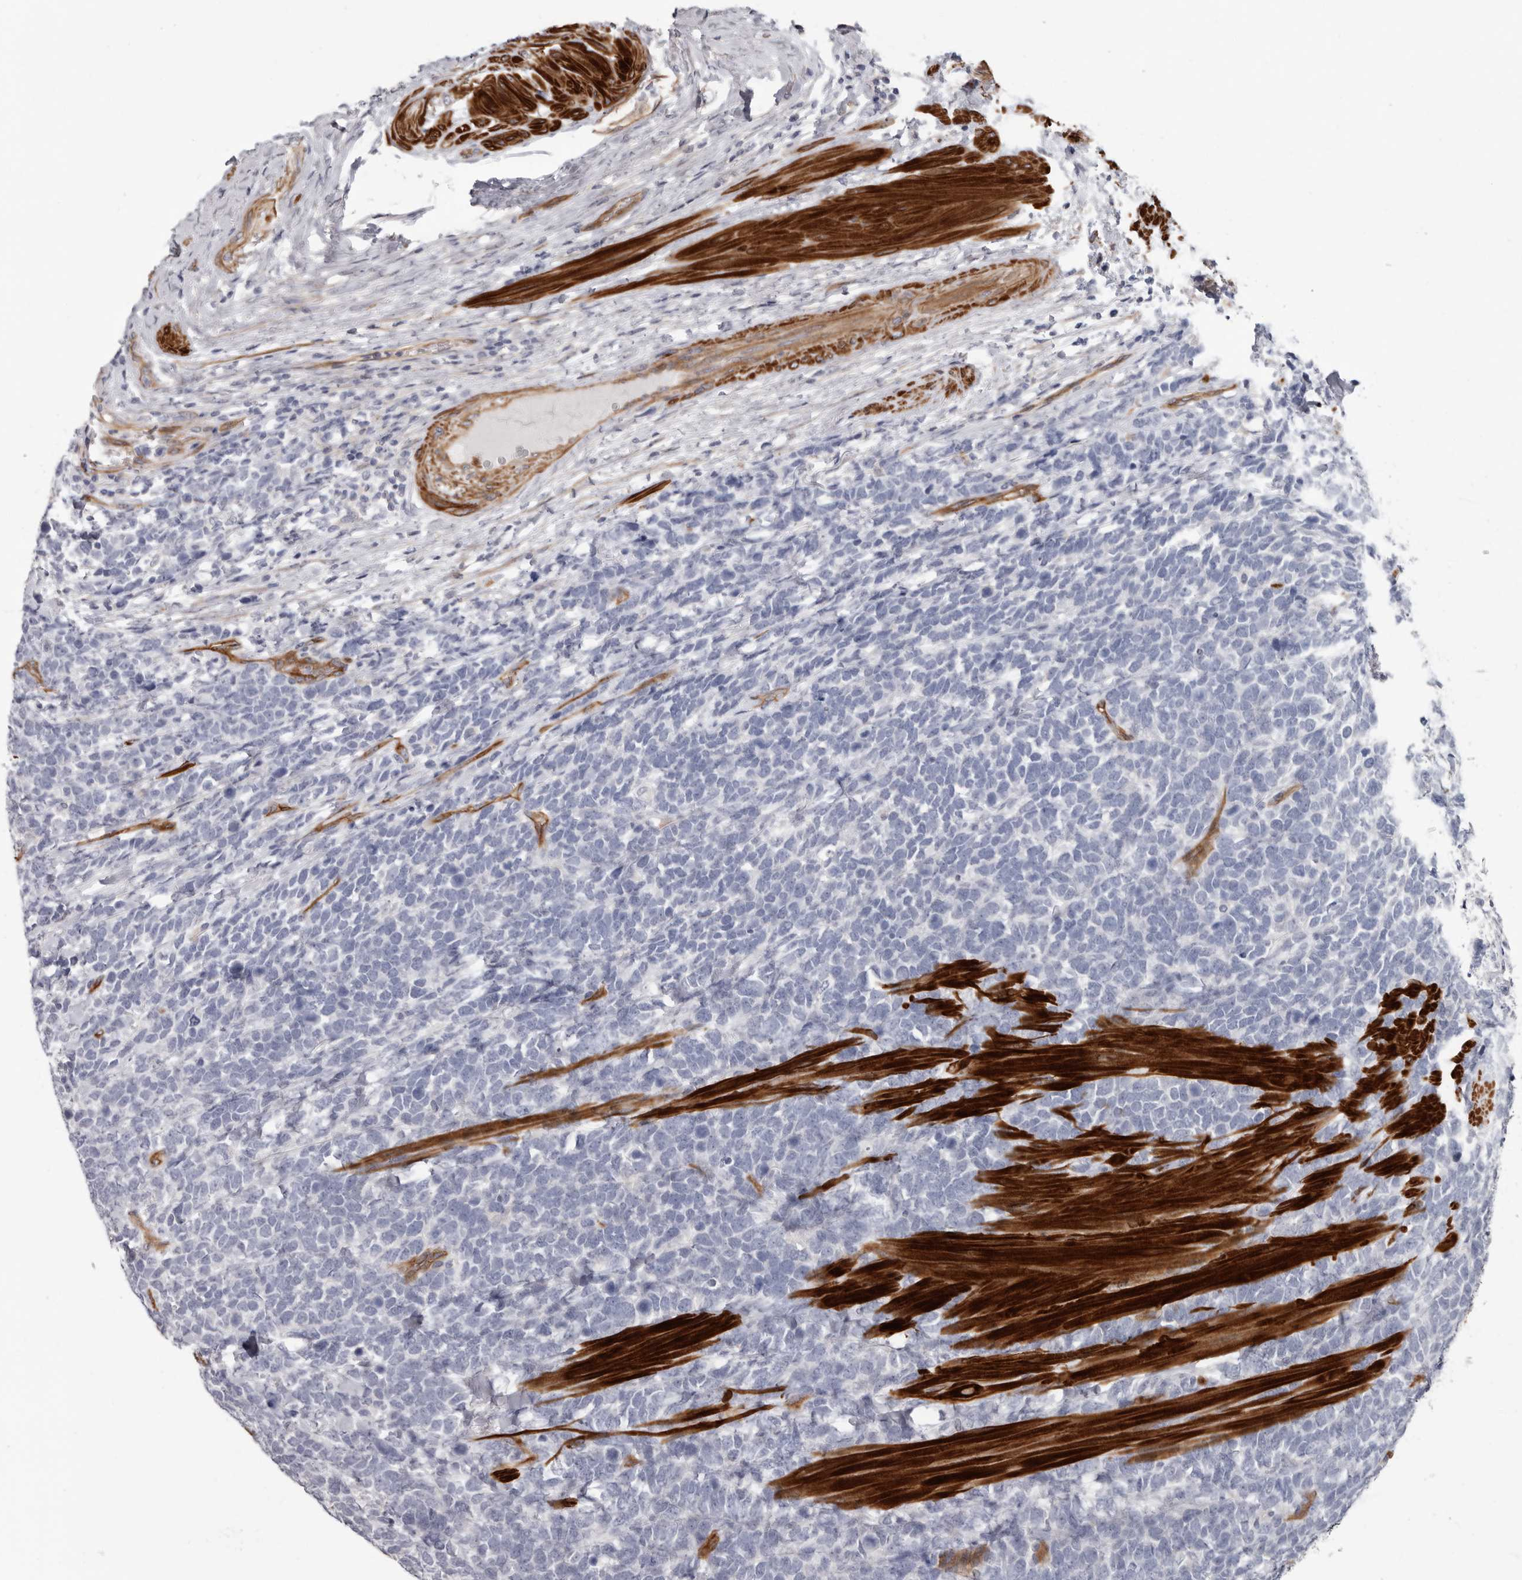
{"staining": {"intensity": "negative", "quantity": "none", "location": "none"}, "tissue": "urothelial cancer", "cell_type": "Tumor cells", "image_type": "cancer", "snomed": [{"axis": "morphology", "description": "Urothelial carcinoma, High grade"}, {"axis": "topography", "description": "Urinary bladder"}], "caption": "This is a micrograph of immunohistochemistry staining of urothelial carcinoma (high-grade), which shows no staining in tumor cells. (Brightfield microscopy of DAB (3,3'-diaminobenzidine) IHC at high magnification).", "gene": "ADGRL4", "patient": {"sex": "female", "age": 82}}